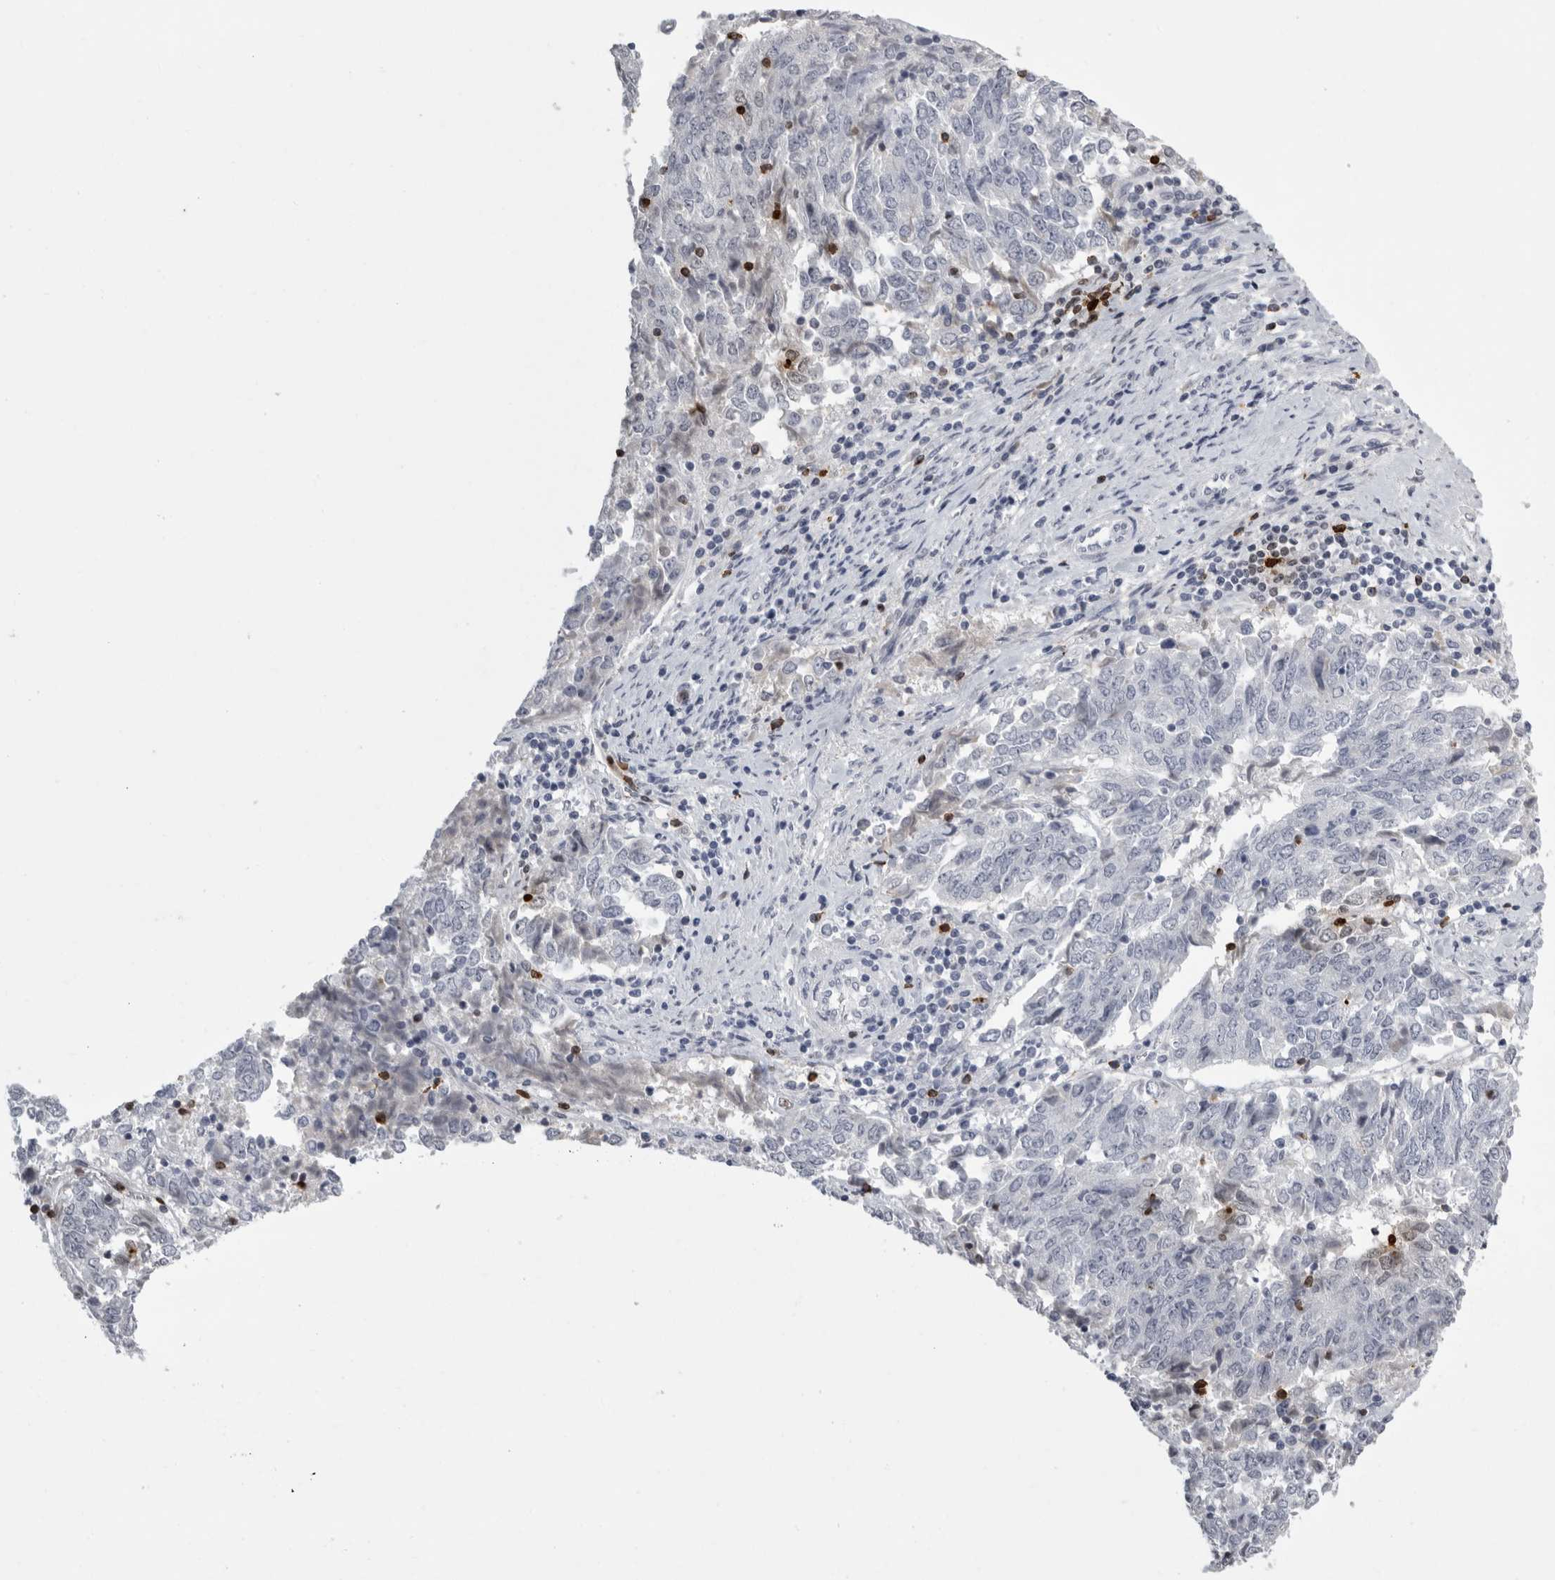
{"staining": {"intensity": "negative", "quantity": "none", "location": "none"}, "tissue": "endometrial cancer", "cell_type": "Tumor cells", "image_type": "cancer", "snomed": [{"axis": "morphology", "description": "Adenocarcinoma, NOS"}, {"axis": "topography", "description": "Endometrium"}], "caption": "Immunohistochemistry (IHC) image of neoplastic tissue: endometrial cancer stained with DAB demonstrates no significant protein positivity in tumor cells.", "gene": "GNLY", "patient": {"sex": "female", "age": 80}}